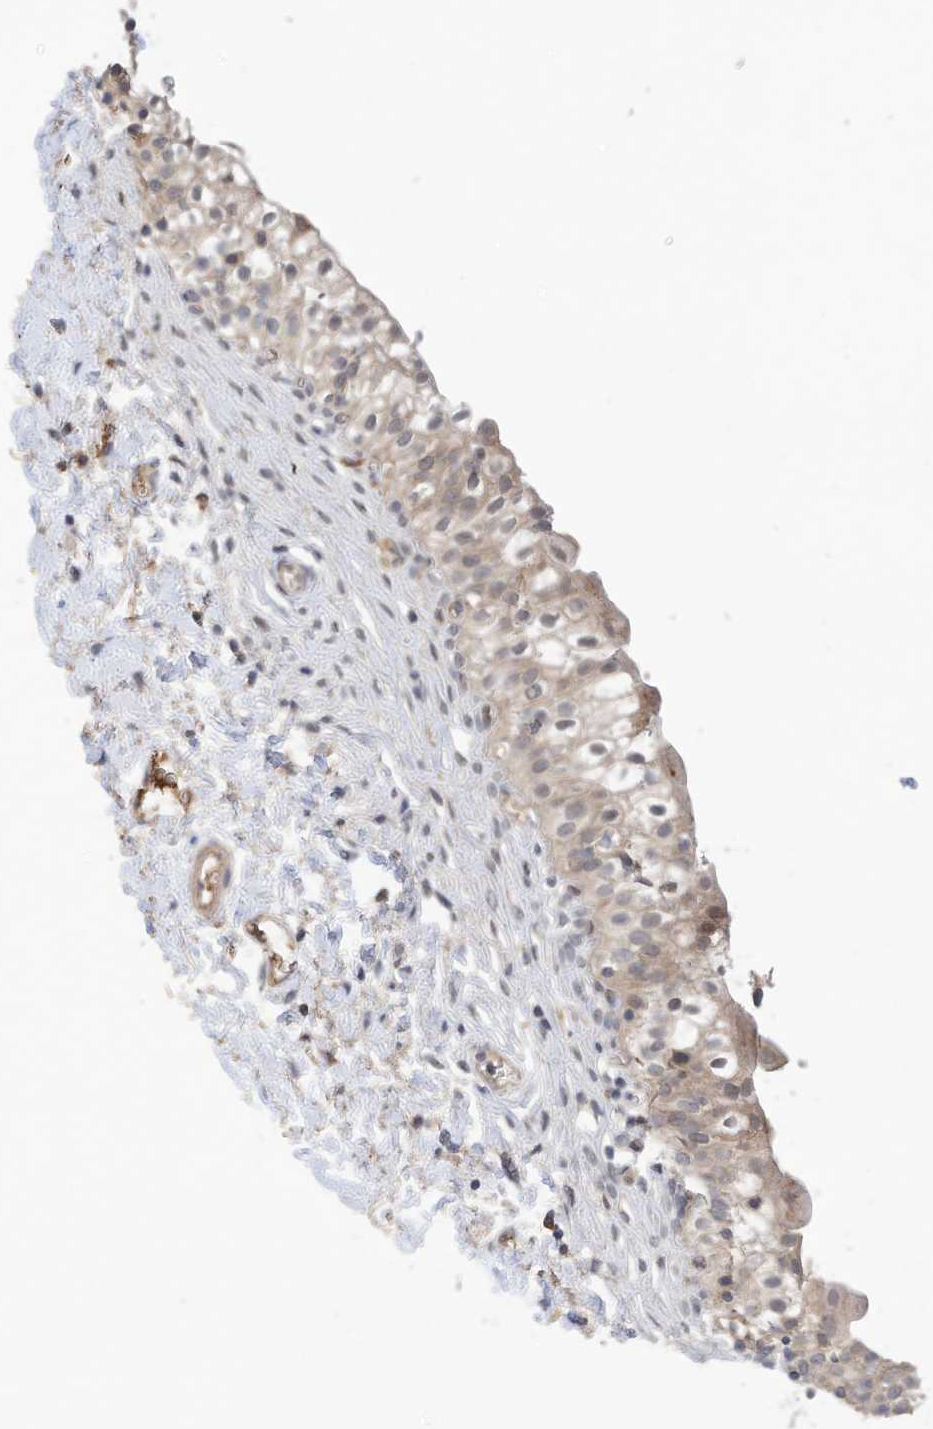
{"staining": {"intensity": "weak", "quantity": ">75%", "location": "cytoplasmic/membranous,nuclear"}, "tissue": "urinary bladder", "cell_type": "Urothelial cells", "image_type": "normal", "snomed": [{"axis": "morphology", "description": "Normal tissue, NOS"}, {"axis": "topography", "description": "Urinary bladder"}], "caption": "Immunohistochemical staining of normal human urinary bladder displays low levels of weak cytoplasmic/membranous,nuclear expression in approximately >75% of urothelial cells.", "gene": "REC8", "patient": {"sex": "male", "age": 55}}